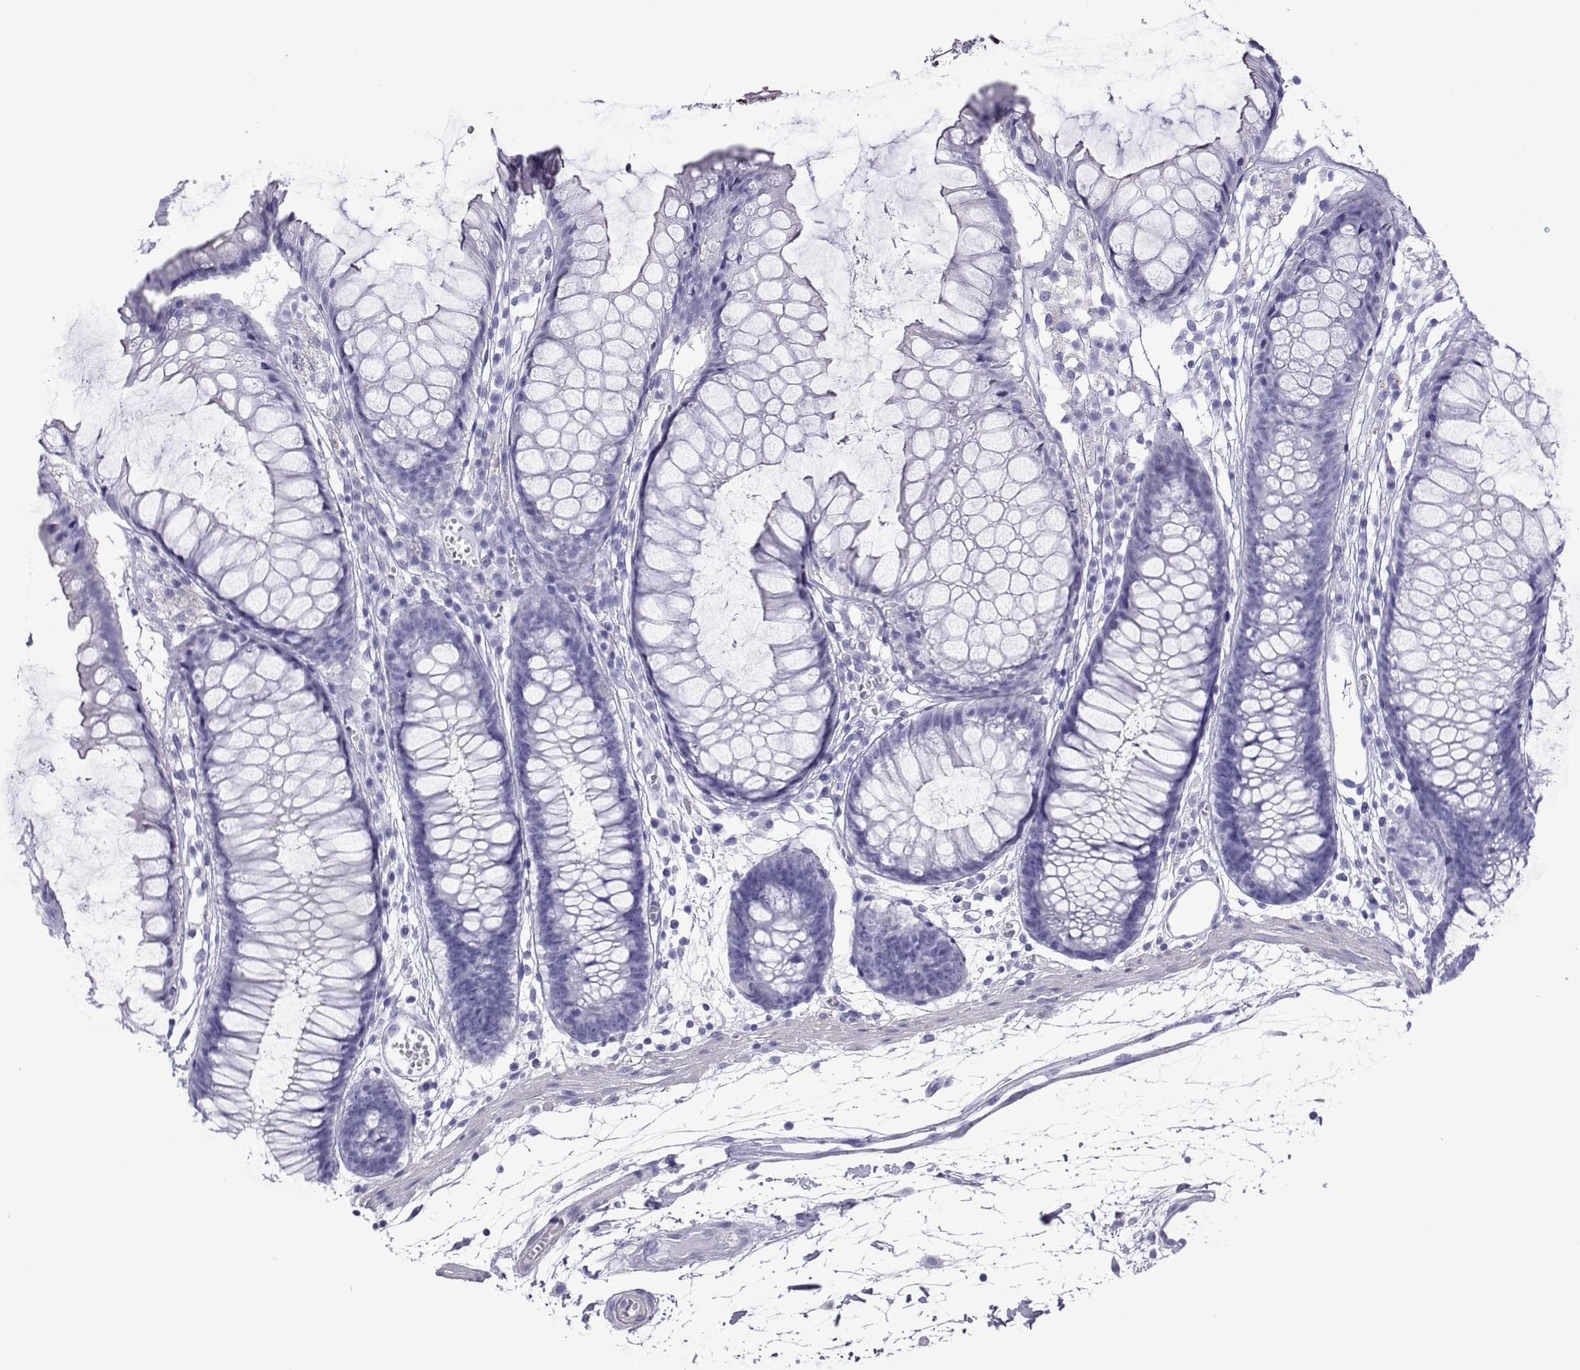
{"staining": {"intensity": "negative", "quantity": "none", "location": "none"}, "tissue": "colon", "cell_type": "Endothelial cells", "image_type": "normal", "snomed": [{"axis": "morphology", "description": "Normal tissue, NOS"}, {"axis": "morphology", "description": "Adenocarcinoma, NOS"}, {"axis": "topography", "description": "Colon"}], "caption": "Immunohistochemistry (IHC) histopathology image of benign colon: human colon stained with DAB reveals no significant protein expression in endothelial cells. The staining was performed using DAB to visualize the protein expression in brown, while the nuclei were stained in blue with hematoxylin (Magnification: 20x).", "gene": "SPANXA1", "patient": {"sex": "male", "age": 65}}